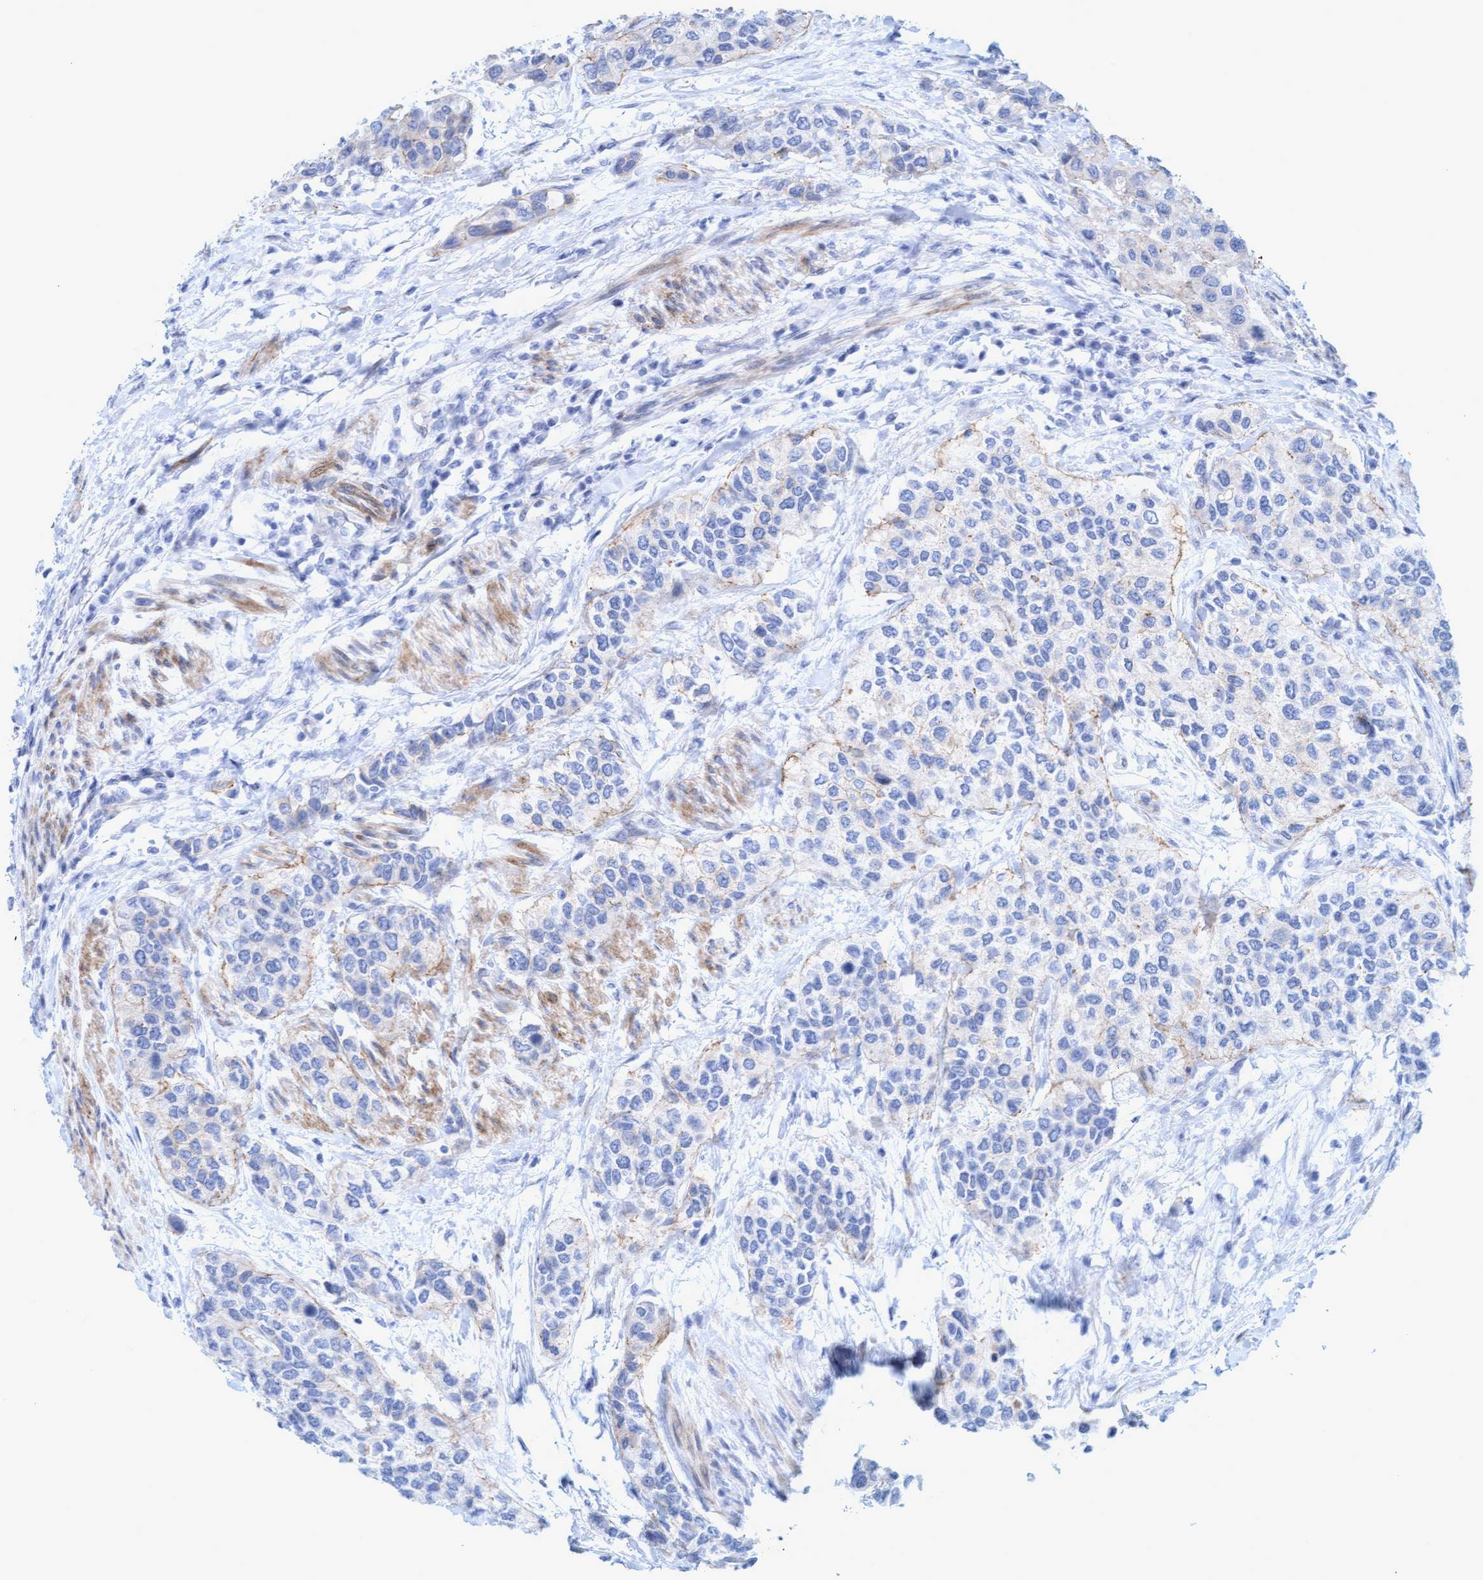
{"staining": {"intensity": "negative", "quantity": "none", "location": "none"}, "tissue": "urothelial cancer", "cell_type": "Tumor cells", "image_type": "cancer", "snomed": [{"axis": "morphology", "description": "Urothelial carcinoma, High grade"}, {"axis": "topography", "description": "Urinary bladder"}], "caption": "Immunohistochemistry (IHC) photomicrograph of neoplastic tissue: human urothelial carcinoma (high-grade) stained with DAB displays no significant protein positivity in tumor cells. (DAB (3,3'-diaminobenzidine) IHC visualized using brightfield microscopy, high magnification).", "gene": "MTFR1", "patient": {"sex": "female", "age": 56}}